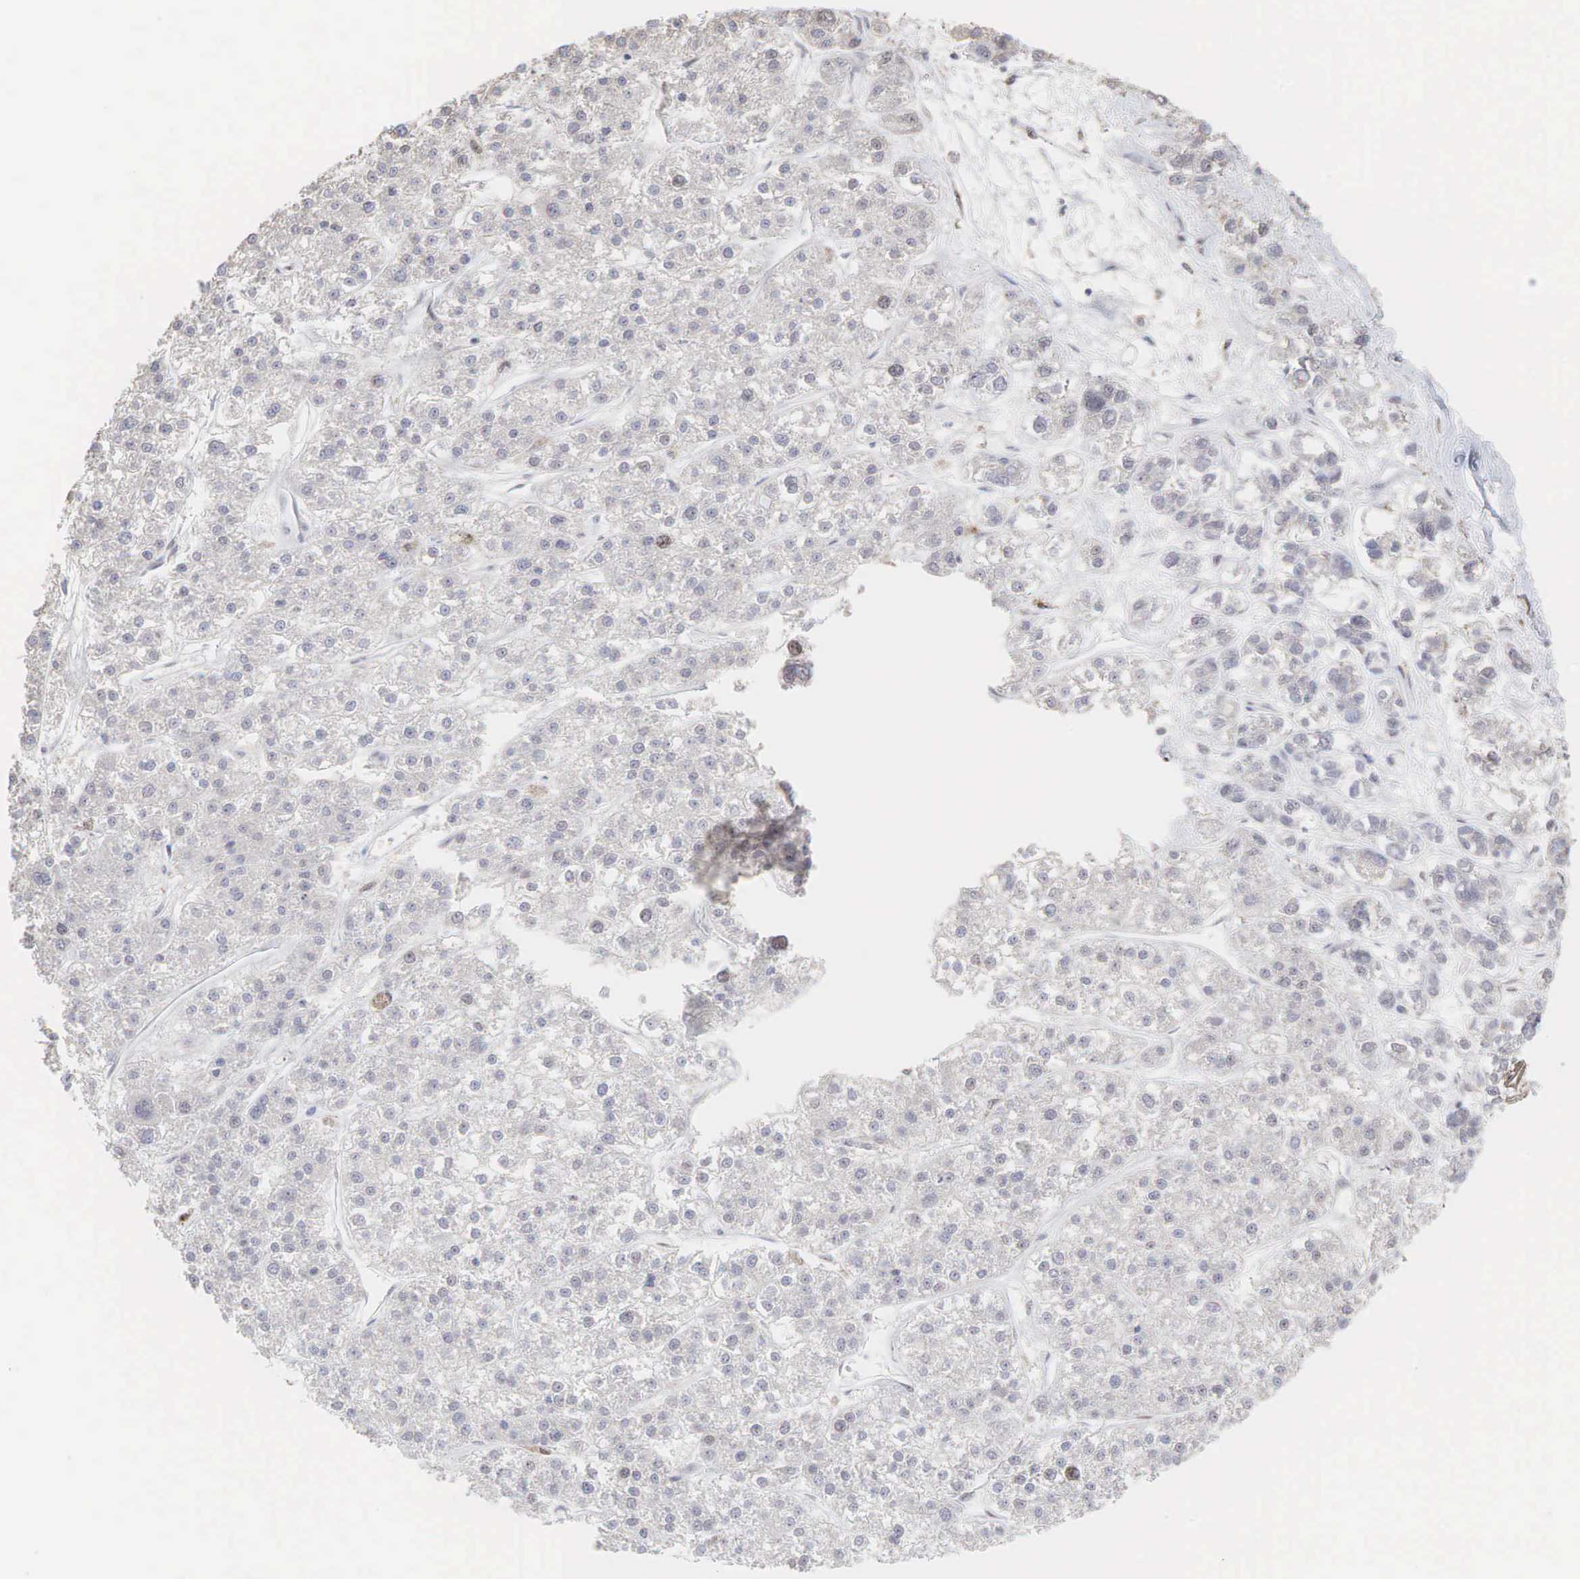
{"staining": {"intensity": "negative", "quantity": "none", "location": "none"}, "tissue": "liver cancer", "cell_type": "Tumor cells", "image_type": "cancer", "snomed": [{"axis": "morphology", "description": "Carcinoma, Hepatocellular, NOS"}, {"axis": "topography", "description": "Liver"}], "caption": "Liver hepatocellular carcinoma was stained to show a protein in brown. There is no significant positivity in tumor cells.", "gene": "DKC1", "patient": {"sex": "female", "age": 85}}